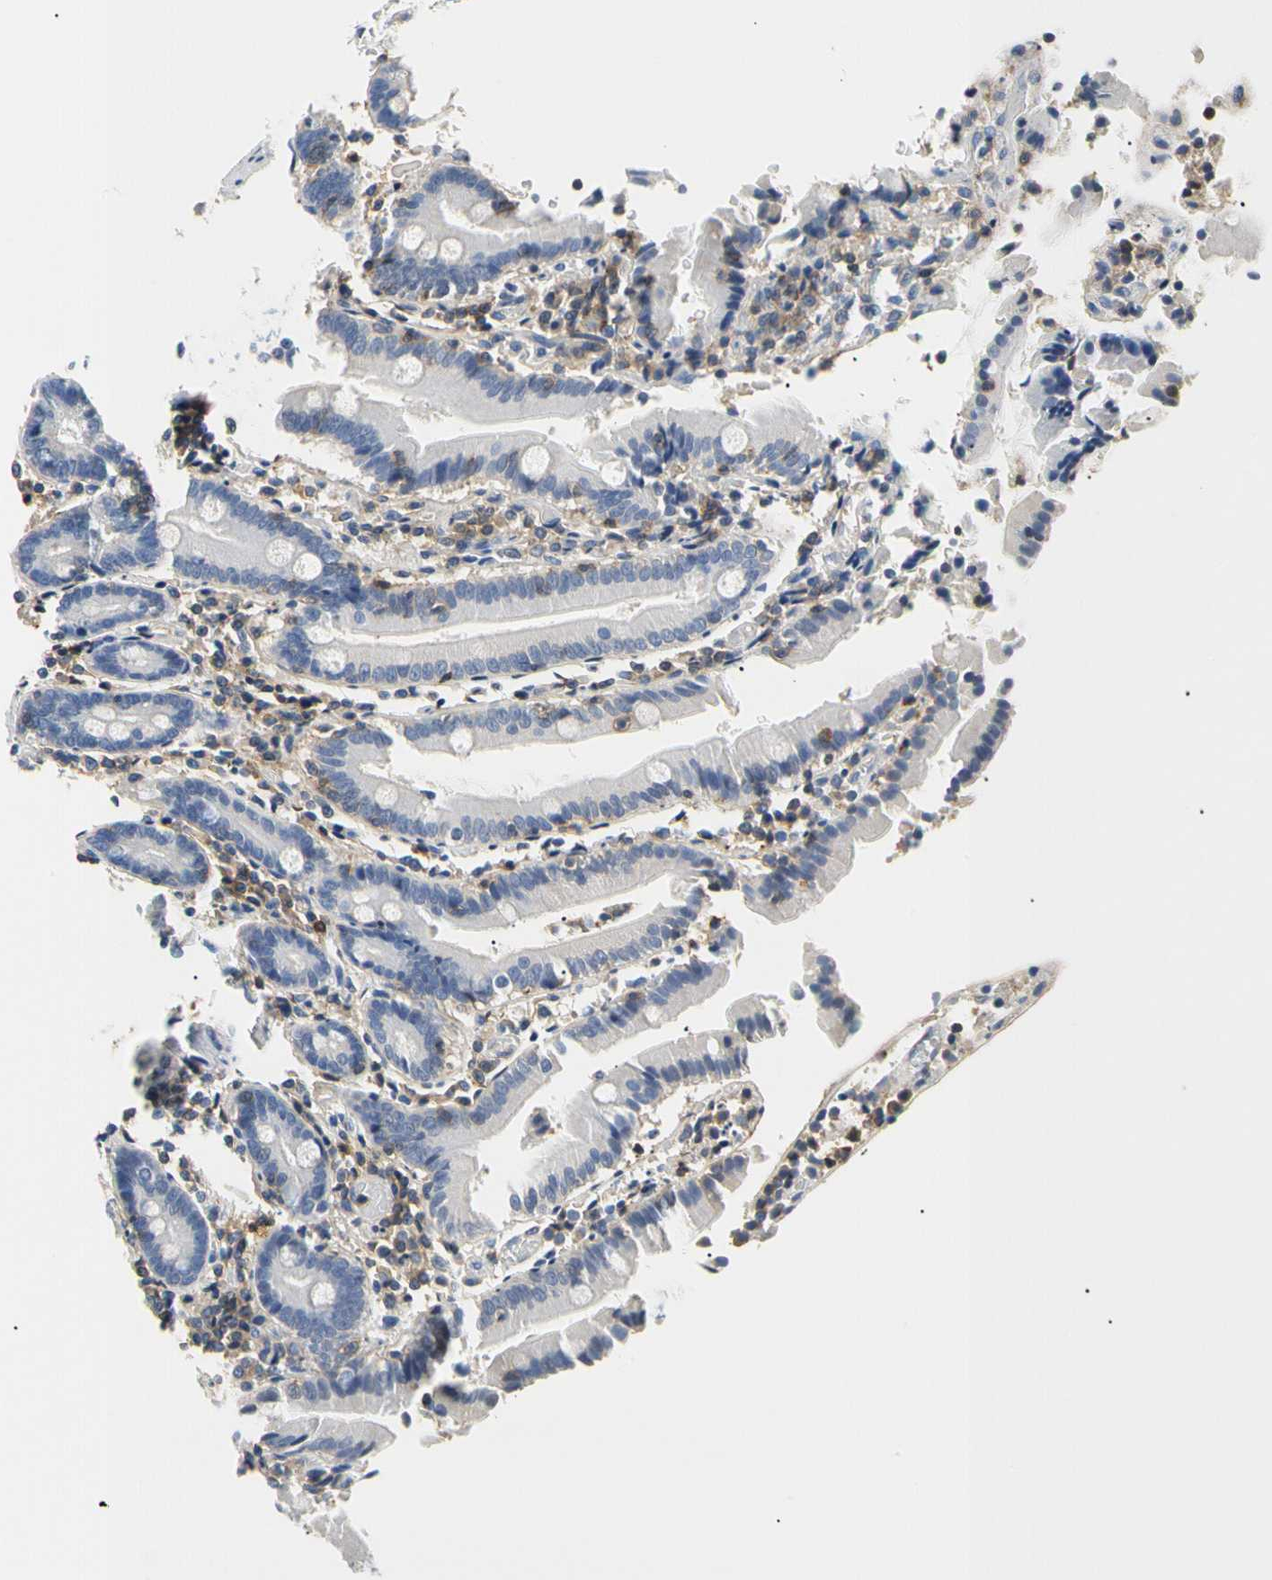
{"staining": {"intensity": "weak", "quantity": "<25%", "location": "cytoplasmic/membranous"}, "tissue": "duodenum", "cell_type": "Glandular cells", "image_type": "normal", "snomed": [{"axis": "morphology", "description": "Normal tissue, NOS"}, {"axis": "topography", "description": "Duodenum"}], "caption": "Human duodenum stained for a protein using IHC exhibits no expression in glandular cells.", "gene": "TNFRSF18", "patient": {"sex": "female", "age": 53}}